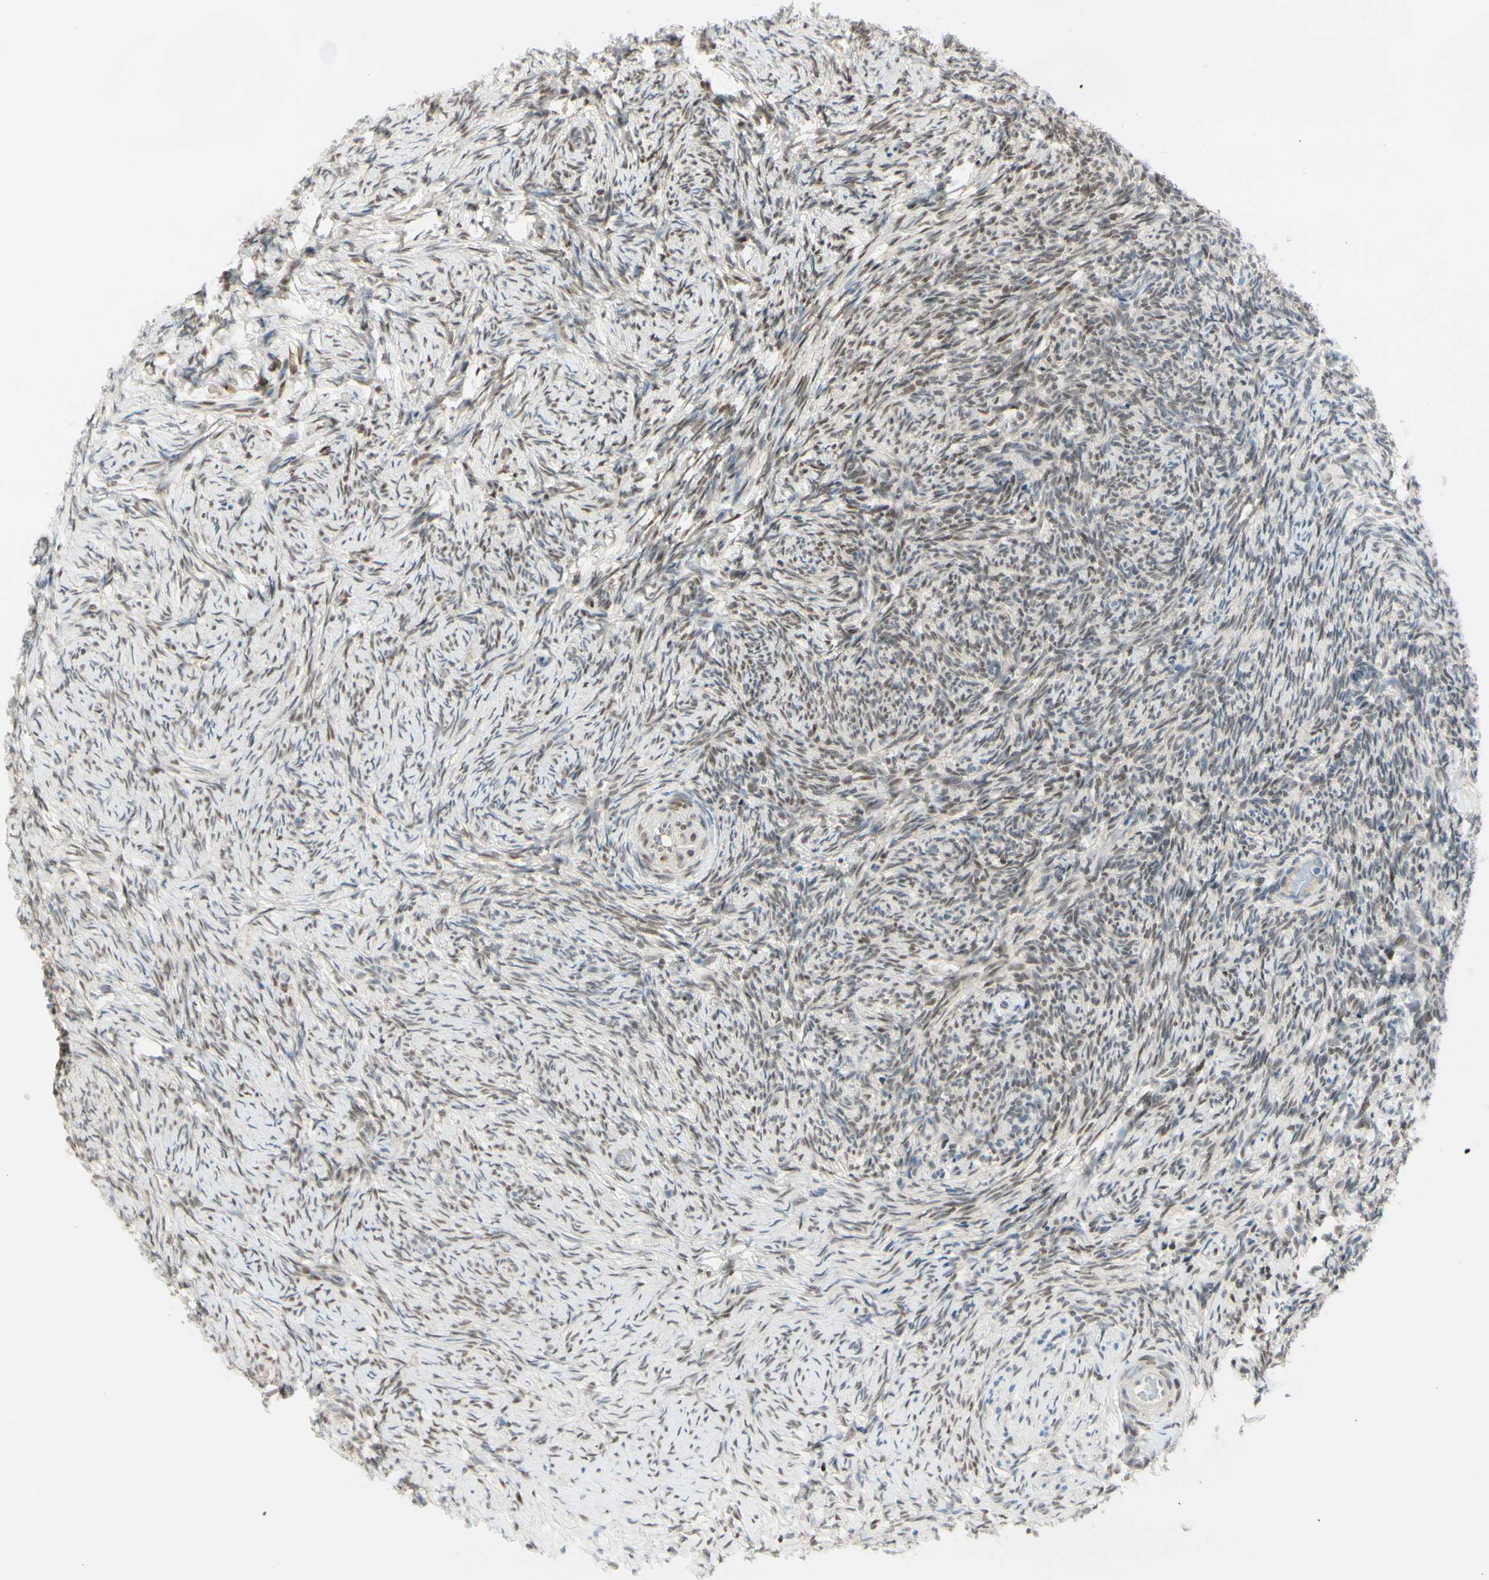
{"staining": {"intensity": "weak", "quantity": ">75%", "location": "nuclear"}, "tissue": "ovary", "cell_type": "Ovarian stroma cells", "image_type": "normal", "snomed": [{"axis": "morphology", "description": "Normal tissue, NOS"}, {"axis": "topography", "description": "Ovary"}], "caption": "Protein expression analysis of unremarkable ovary shows weak nuclear staining in about >75% of ovarian stroma cells.", "gene": "PTTG1", "patient": {"sex": "female", "age": 60}}